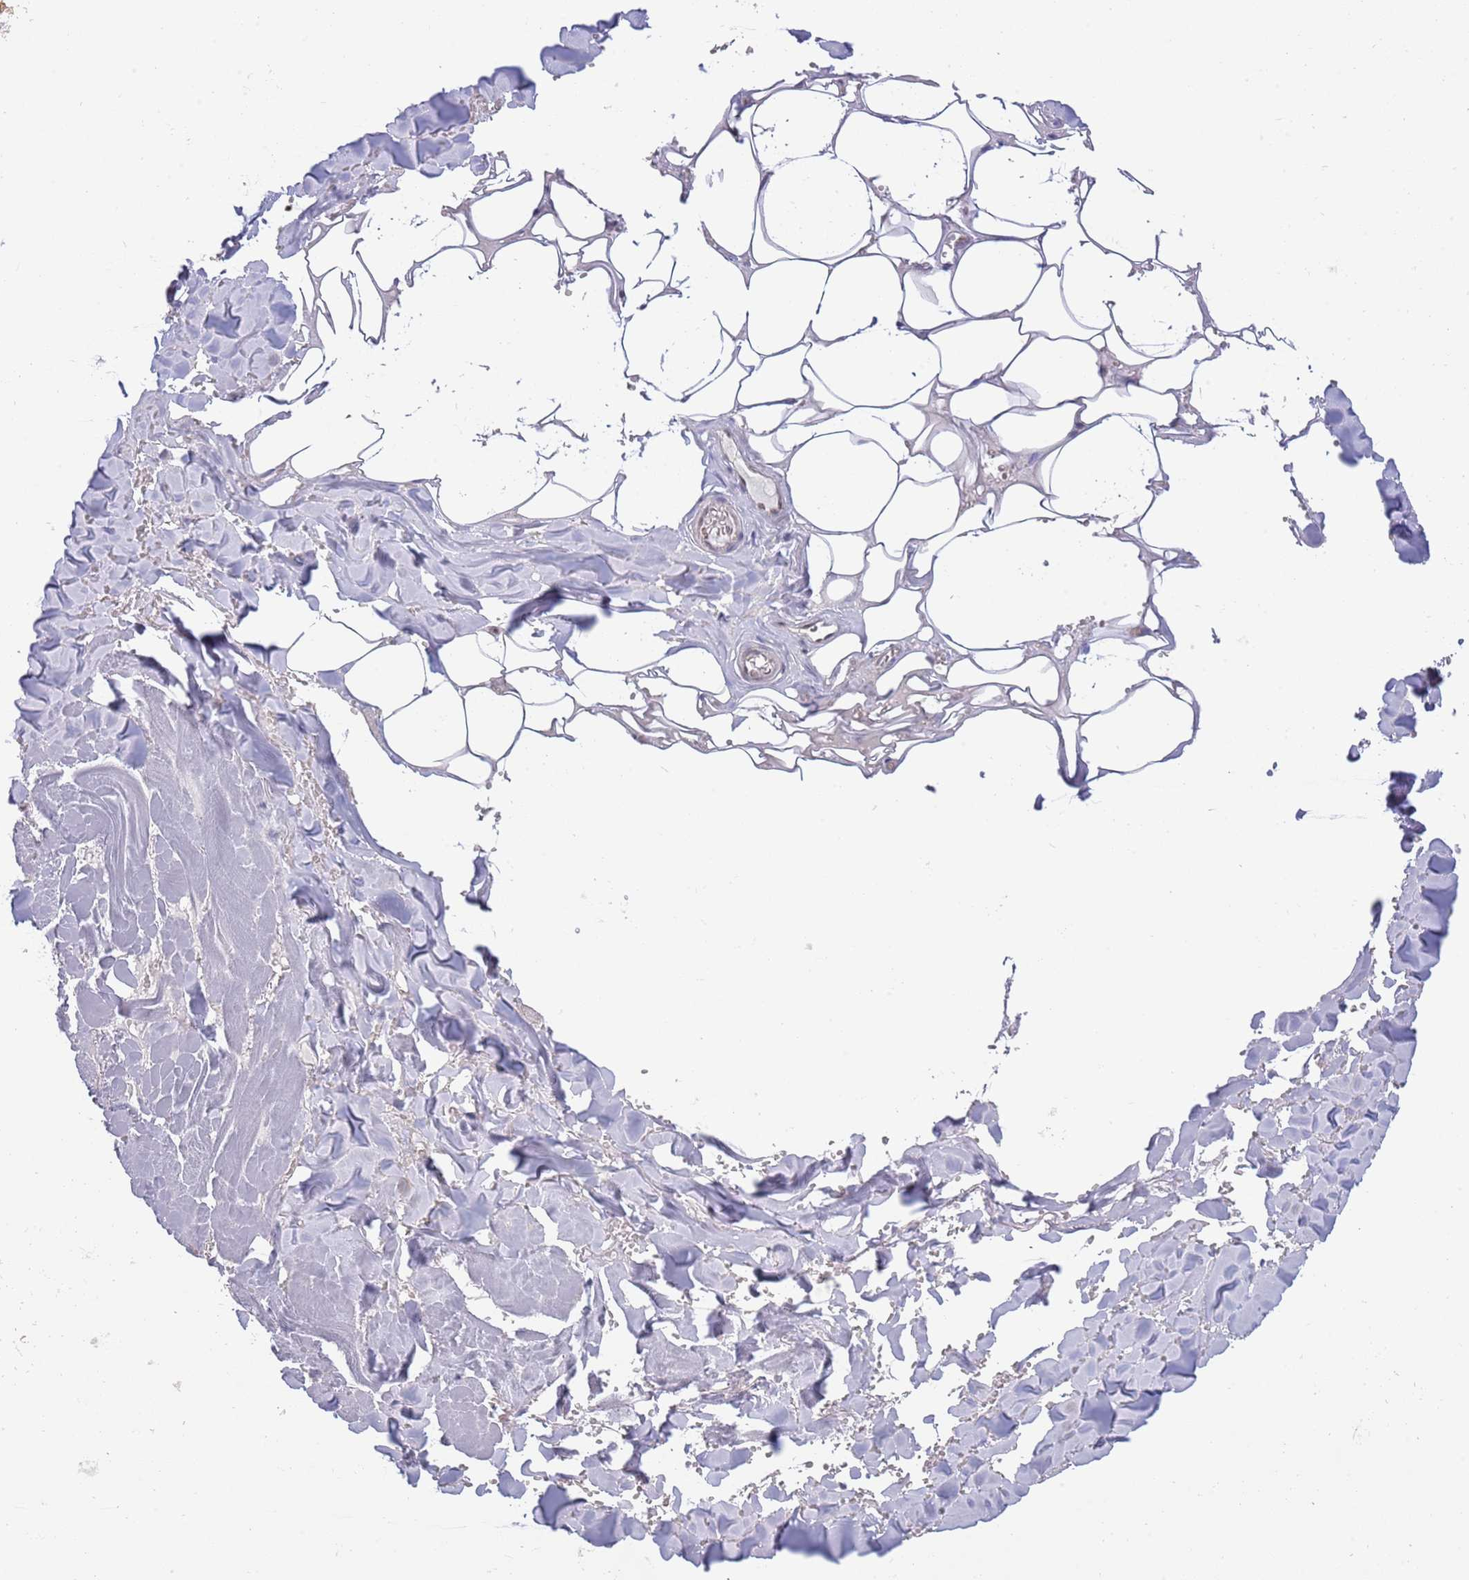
{"staining": {"intensity": "negative", "quantity": "none", "location": "none"}, "tissue": "adipose tissue", "cell_type": "Adipocytes", "image_type": "normal", "snomed": [{"axis": "morphology", "description": "Normal tissue, NOS"}, {"axis": "topography", "description": "Salivary gland"}, {"axis": "topography", "description": "Peripheral nerve tissue"}], "caption": "Adipose tissue was stained to show a protein in brown. There is no significant positivity in adipocytes. (DAB immunohistochemistry, high magnification).", "gene": "TBX10", "patient": {"sex": "male", "age": 38}}